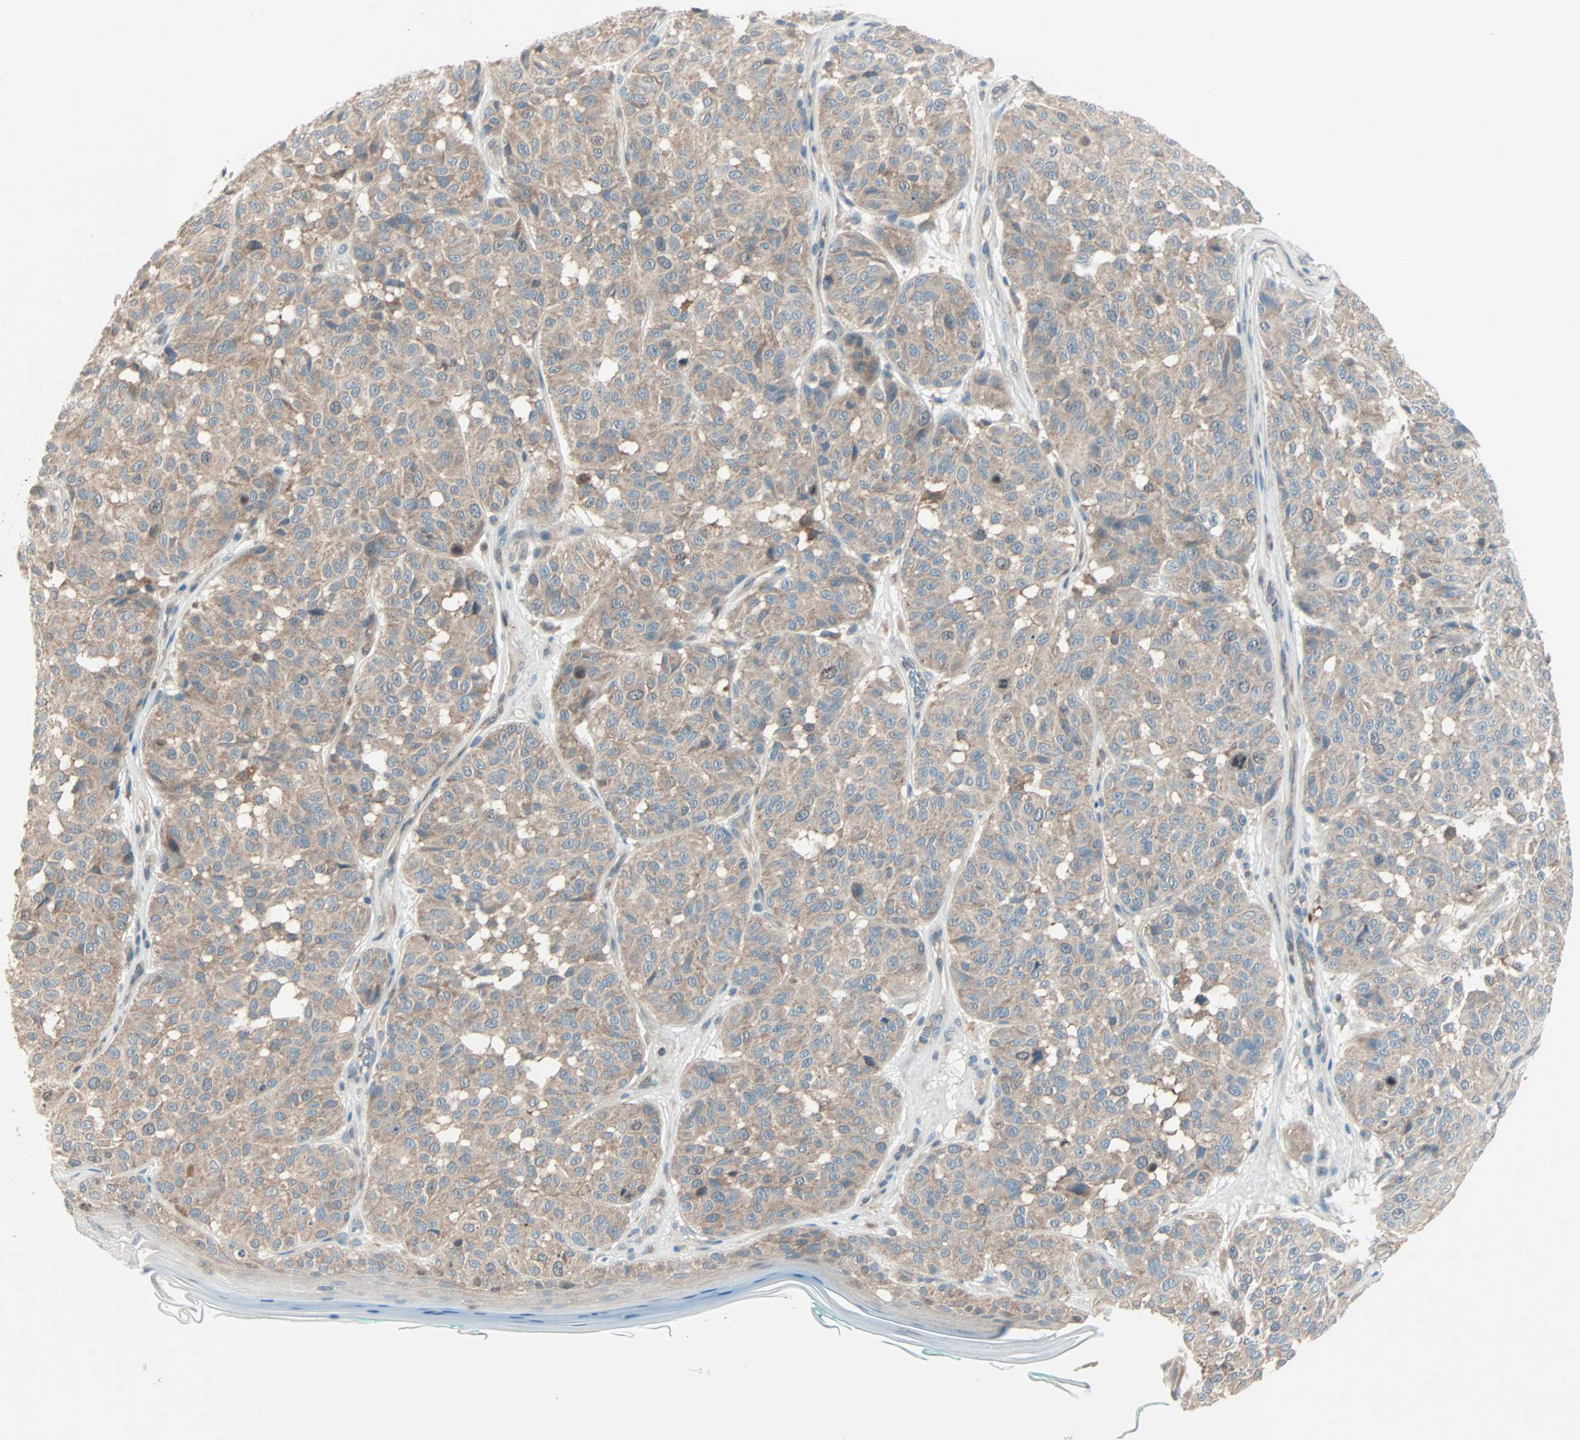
{"staining": {"intensity": "moderate", "quantity": ">75%", "location": "cytoplasmic/membranous"}, "tissue": "melanoma", "cell_type": "Tumor cells", "image_type": "cancer", "snomed": [{"axis": "morphology", "description": "Malignant melanoma, NOS"}, {"axis": "topography", "description": "Skin"}], "caption": "Melanoma stained with a protein marker reveals moderate staining in tumor cells.", "gene": "SMIM8", "patient": {"sex": "female", "age": 46}}